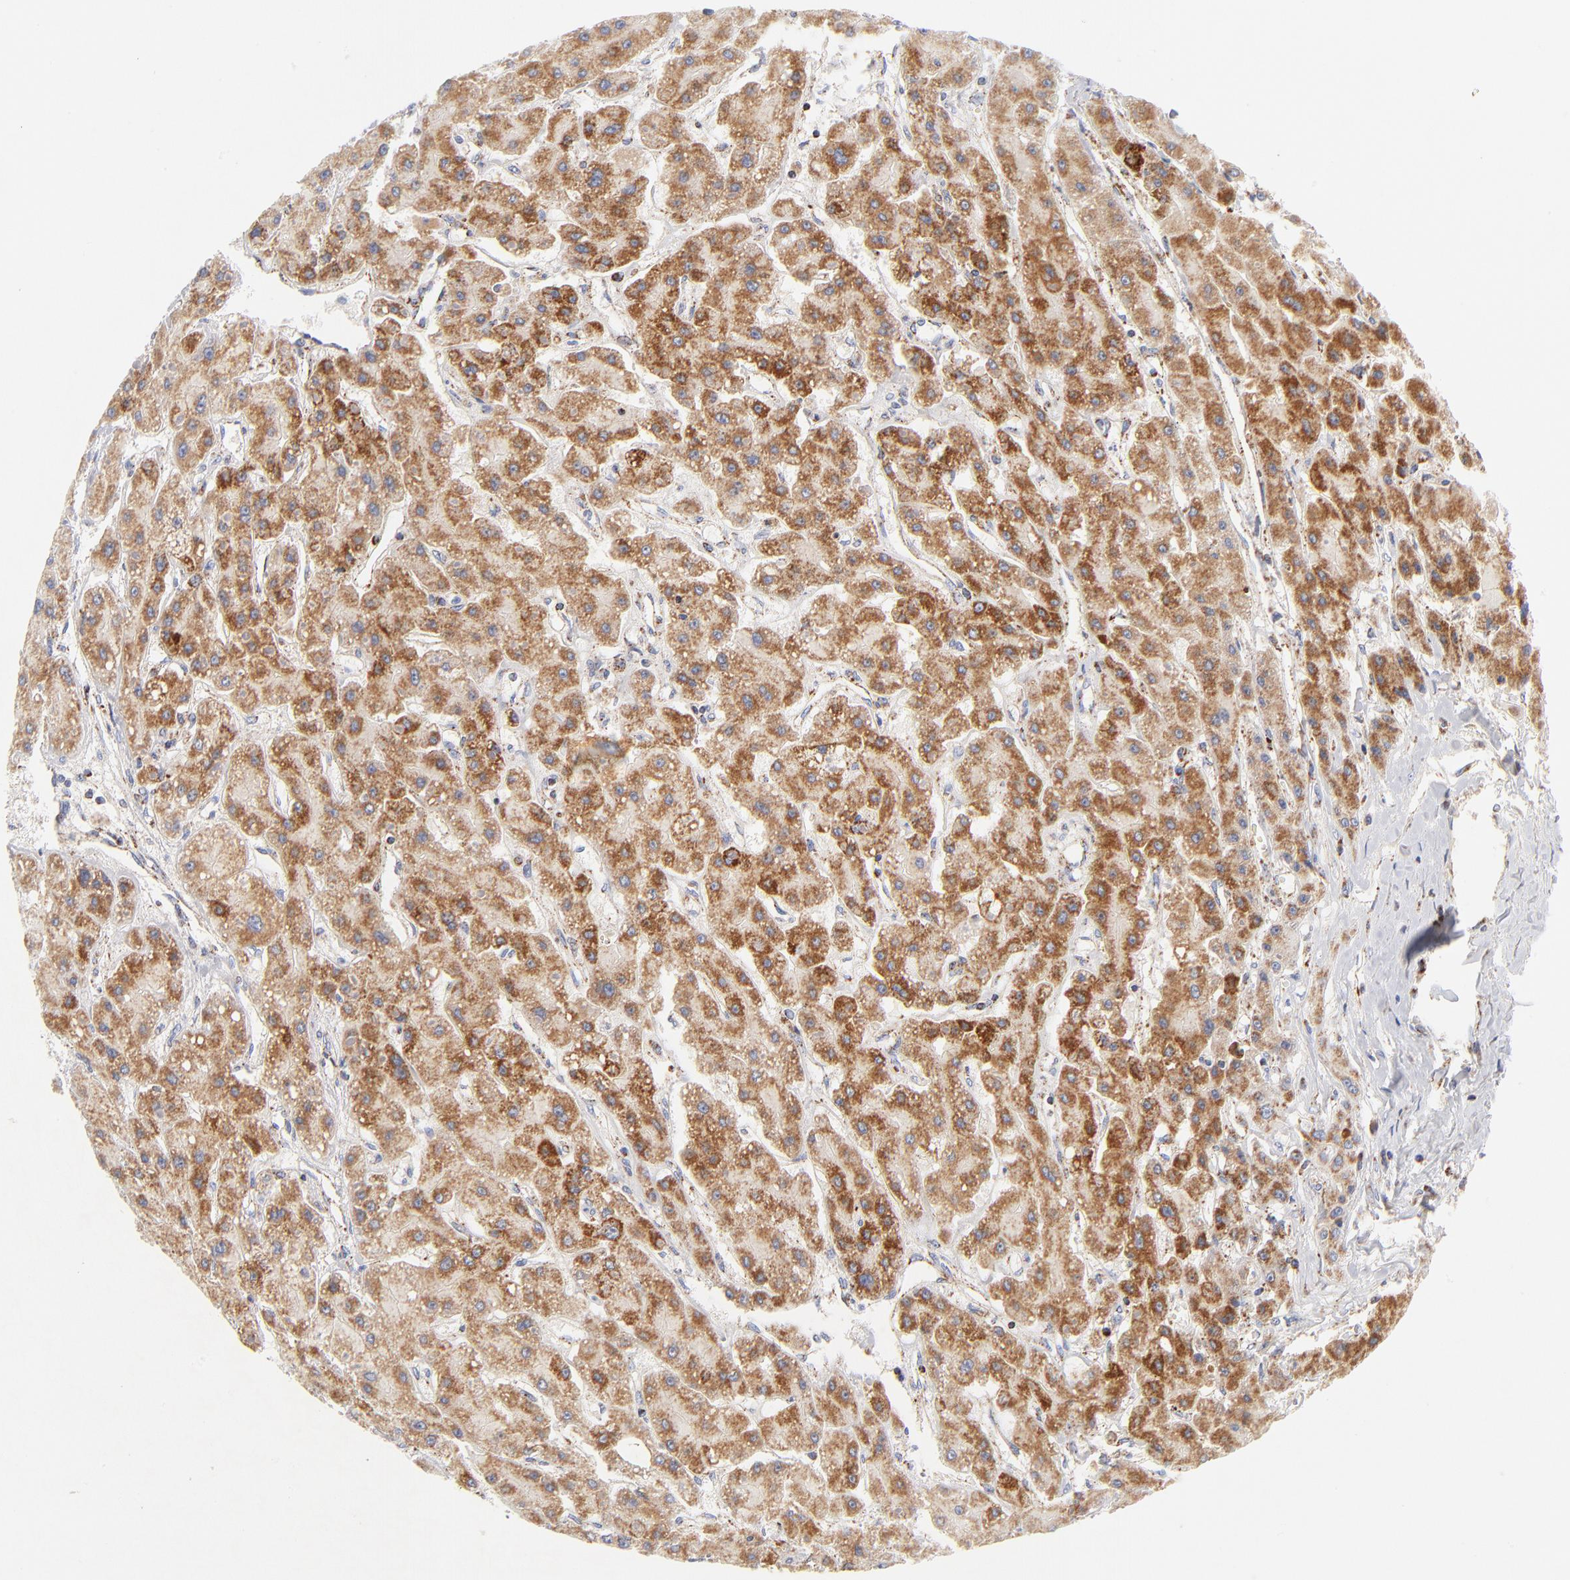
{"staining": {"intensity": "moderate", "quantity": ">75%", "location": "cytoplasmic/membranous"}, "tissue": "liver cancer", "cell_type": "Tumor cells", "image_type": "cancer", "snomed": [{"axis": "morphology", "description": "Carcinoma, Hepatocellular, NOS"}, {"axis": "topography", "description": "Liver"}], "caption": "IHC staining of hepatocellular carcinoma (liver), which reveals medium levels of moderate cytoplasmic/membranous staining in approximately >75% of tumor cells indicating moderate cytoplasmic/membranous protein staining. The staining was performed using DAB (brown) for protein detection and nuclei were counterstained in hematoxylin (blue).", "gene": "DLAT", "patient": {"sex": "female", "age": 52}}